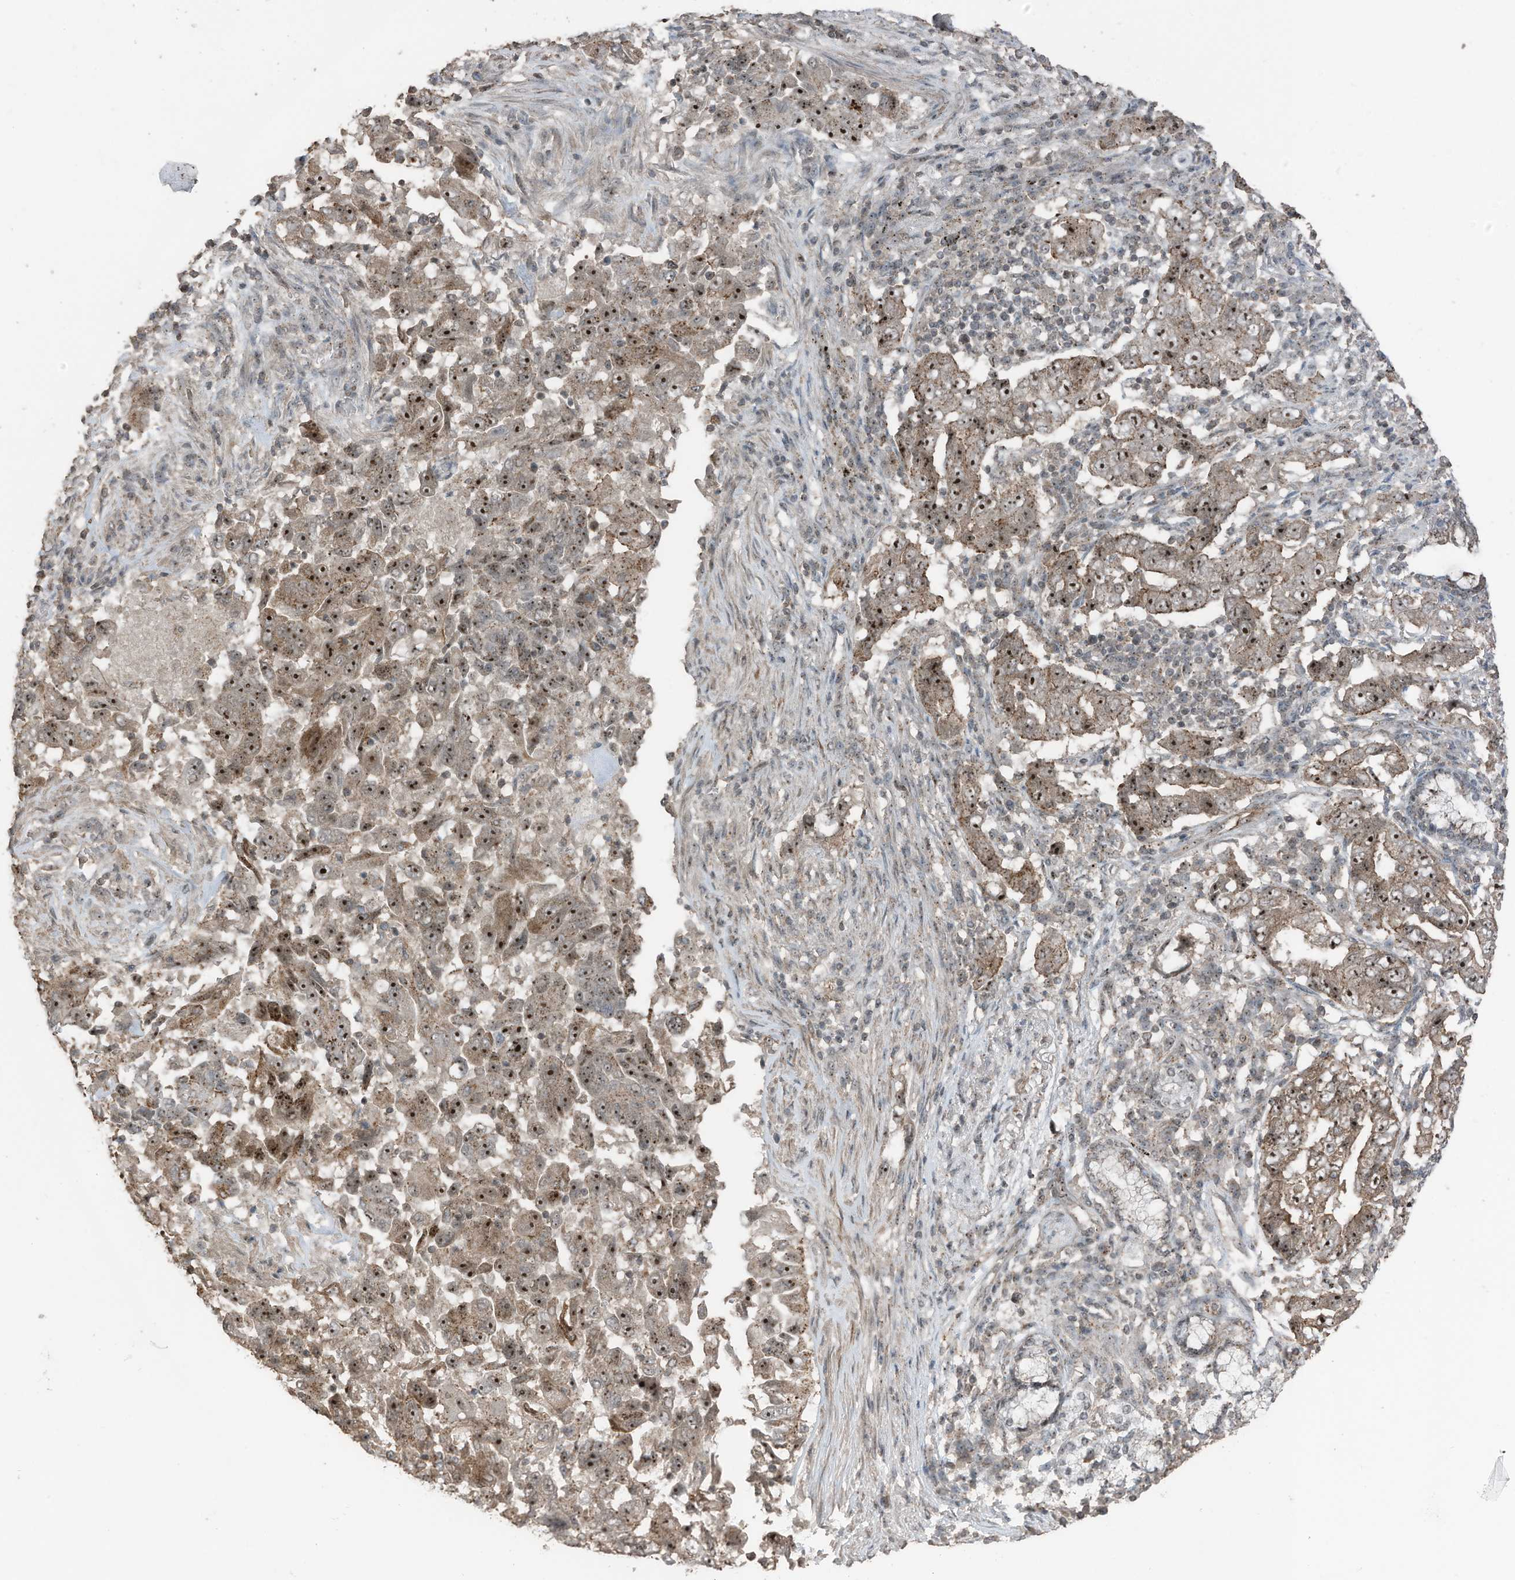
{"staining": {"intensity": "strong", "quantity": ">75%", "location": "cytoplasmic/membranous,nuclear"}, "tissue": "lung cancer", "cell_type": "Tumor cells", "image_type": "cancer", "snomed": [{"axis": "morphology", "description": "Adenocarcinoma, NOS"}, {"axis": "topography", "description": "Lung"}], "caption": "There is high levels of strong cytoplasmic/membranous and nuclear staining in tumor cells of lung cancer, as demonstrated by immunohistochemical staining (brown color).", "gene": "UTP3", "patient": {"sex": "female", "age": 51}}